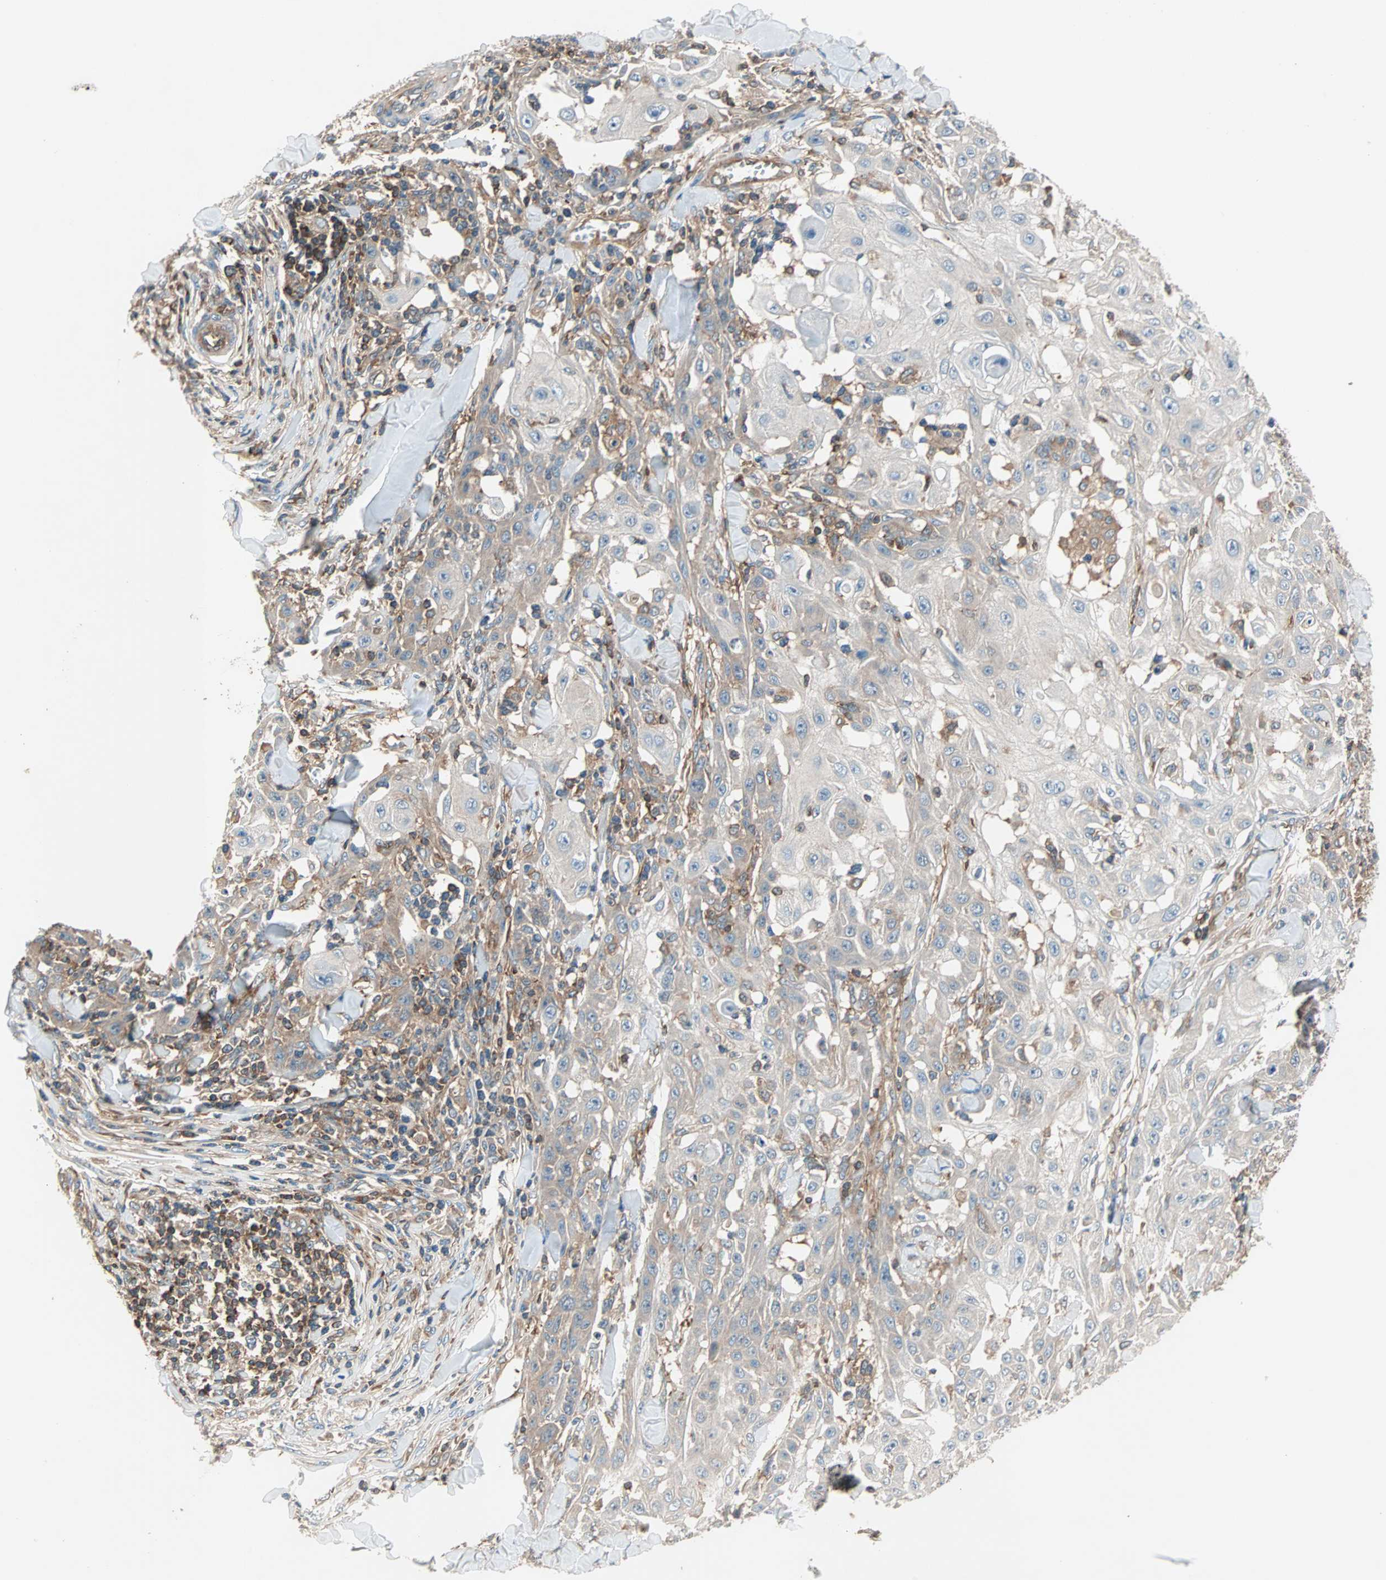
{"staining": {"intensity": "weak", "quantity": ">75%", "location": "cytoplasmic/membranous"}, "tissue": "skin cancer", "cell_type": "Tumor cells", "image_type": "cancer", "snomed": [{"axis": "morphology", "description": "Squamous cell carcinoma, NOS"}, {"axis": "topography", "description": "Skin"}], "caption": "A micrograph showing weak cytoplasmic/membranous positivity in approximately >75% of tumor cells in squamous cell carcinoma (skin), as visualized by brown immunohistochemical staining.", "gene": "TEC", "patient": {"sex": "male", "age": 24}}